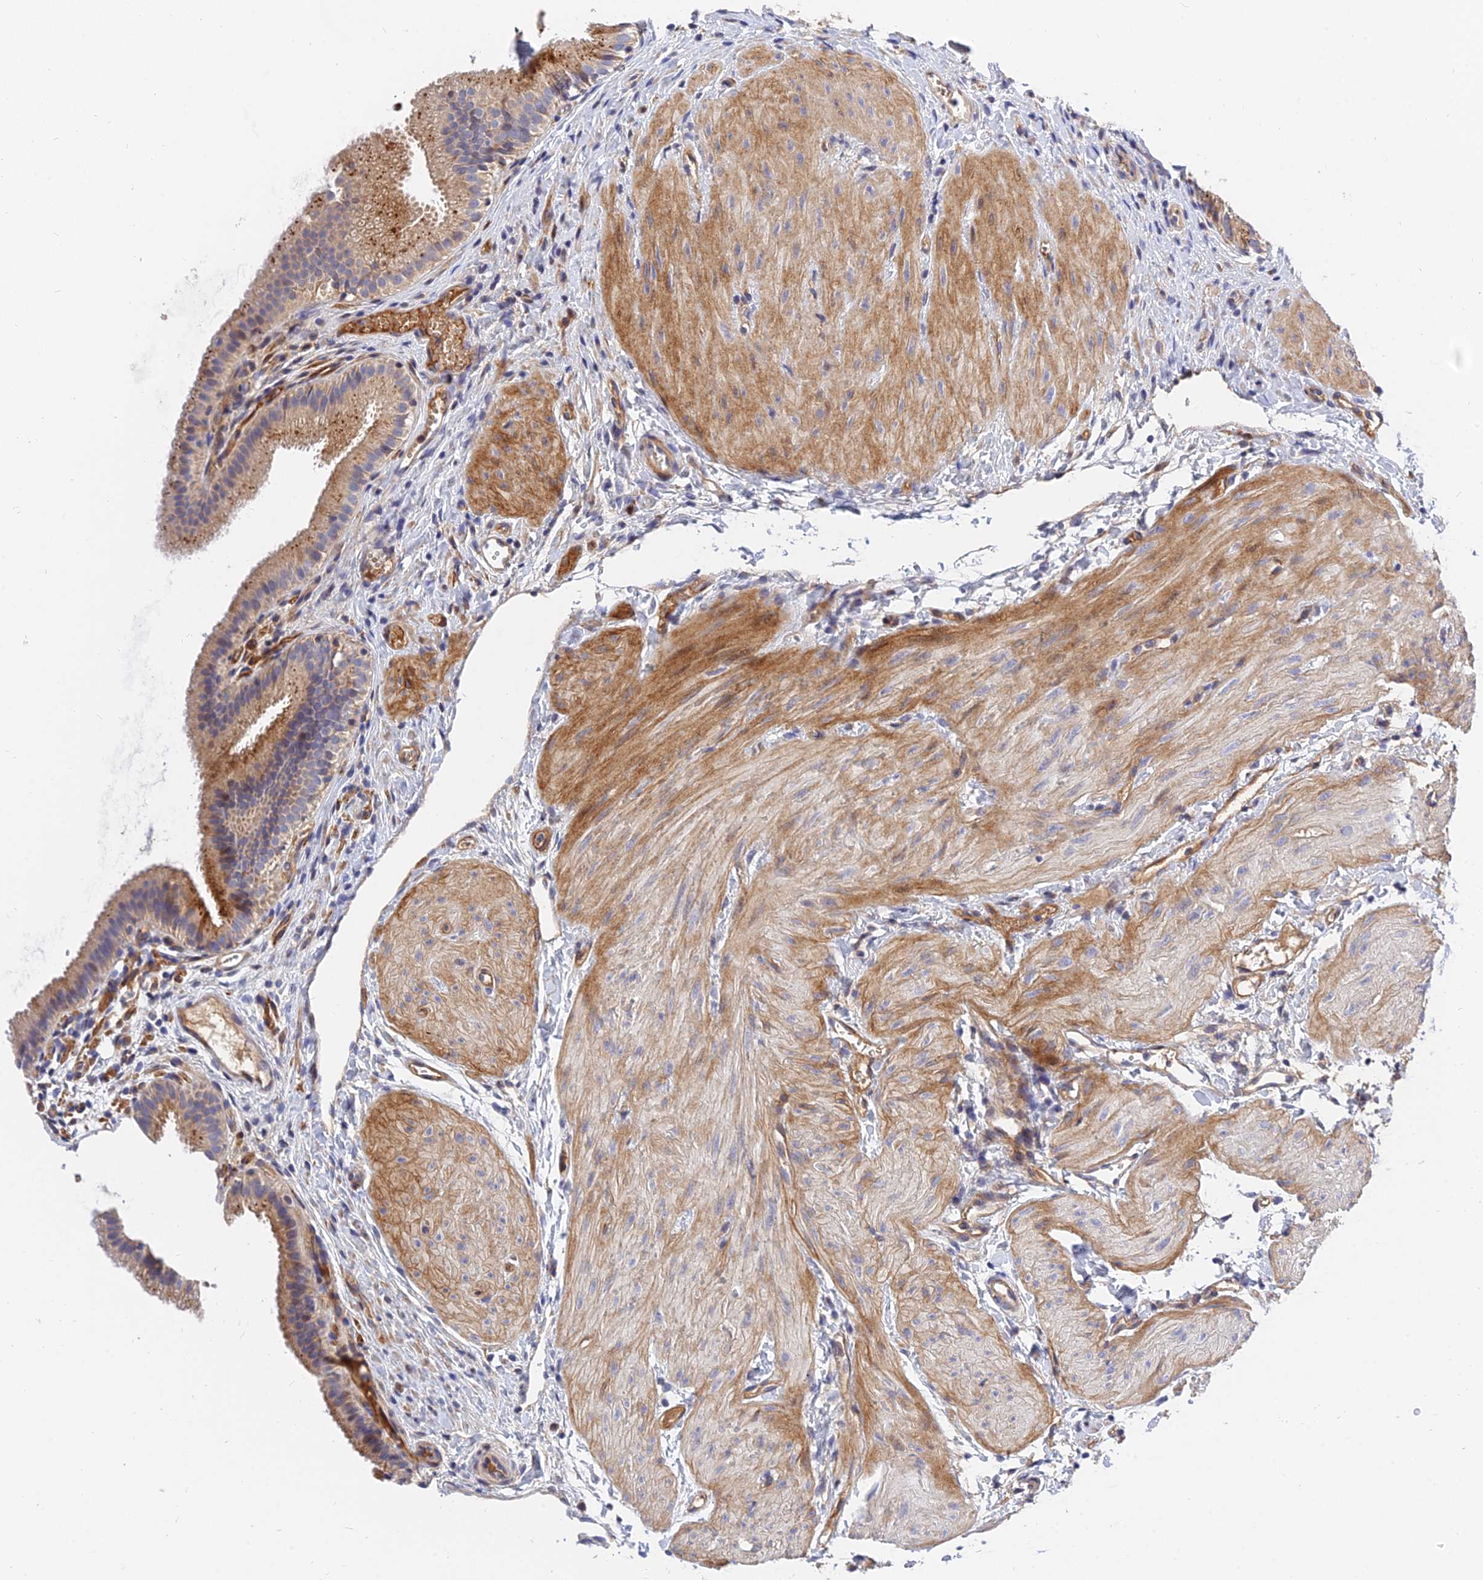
{"staining": {"intensity": "moderate", "quantity": "25%-75%", "location": "cytoplasmic/membranous"}, "tissue": "gallbladder", "cell_type": "Glandular cells", "image_type": "normal", "snomed": [{"axis": "morphology", "description": "Normal tissue, NOS"}, {"axis": "topography", "description": "Gallbladder"}], "caption": "Protein staining demonstrates moderate cytoplasmic/membranous expression in approximately 25%-75% of glandular cells in normal gallbladder.", "gene": "MRPL35", "patient": {"sex": "female", "age": 26}}